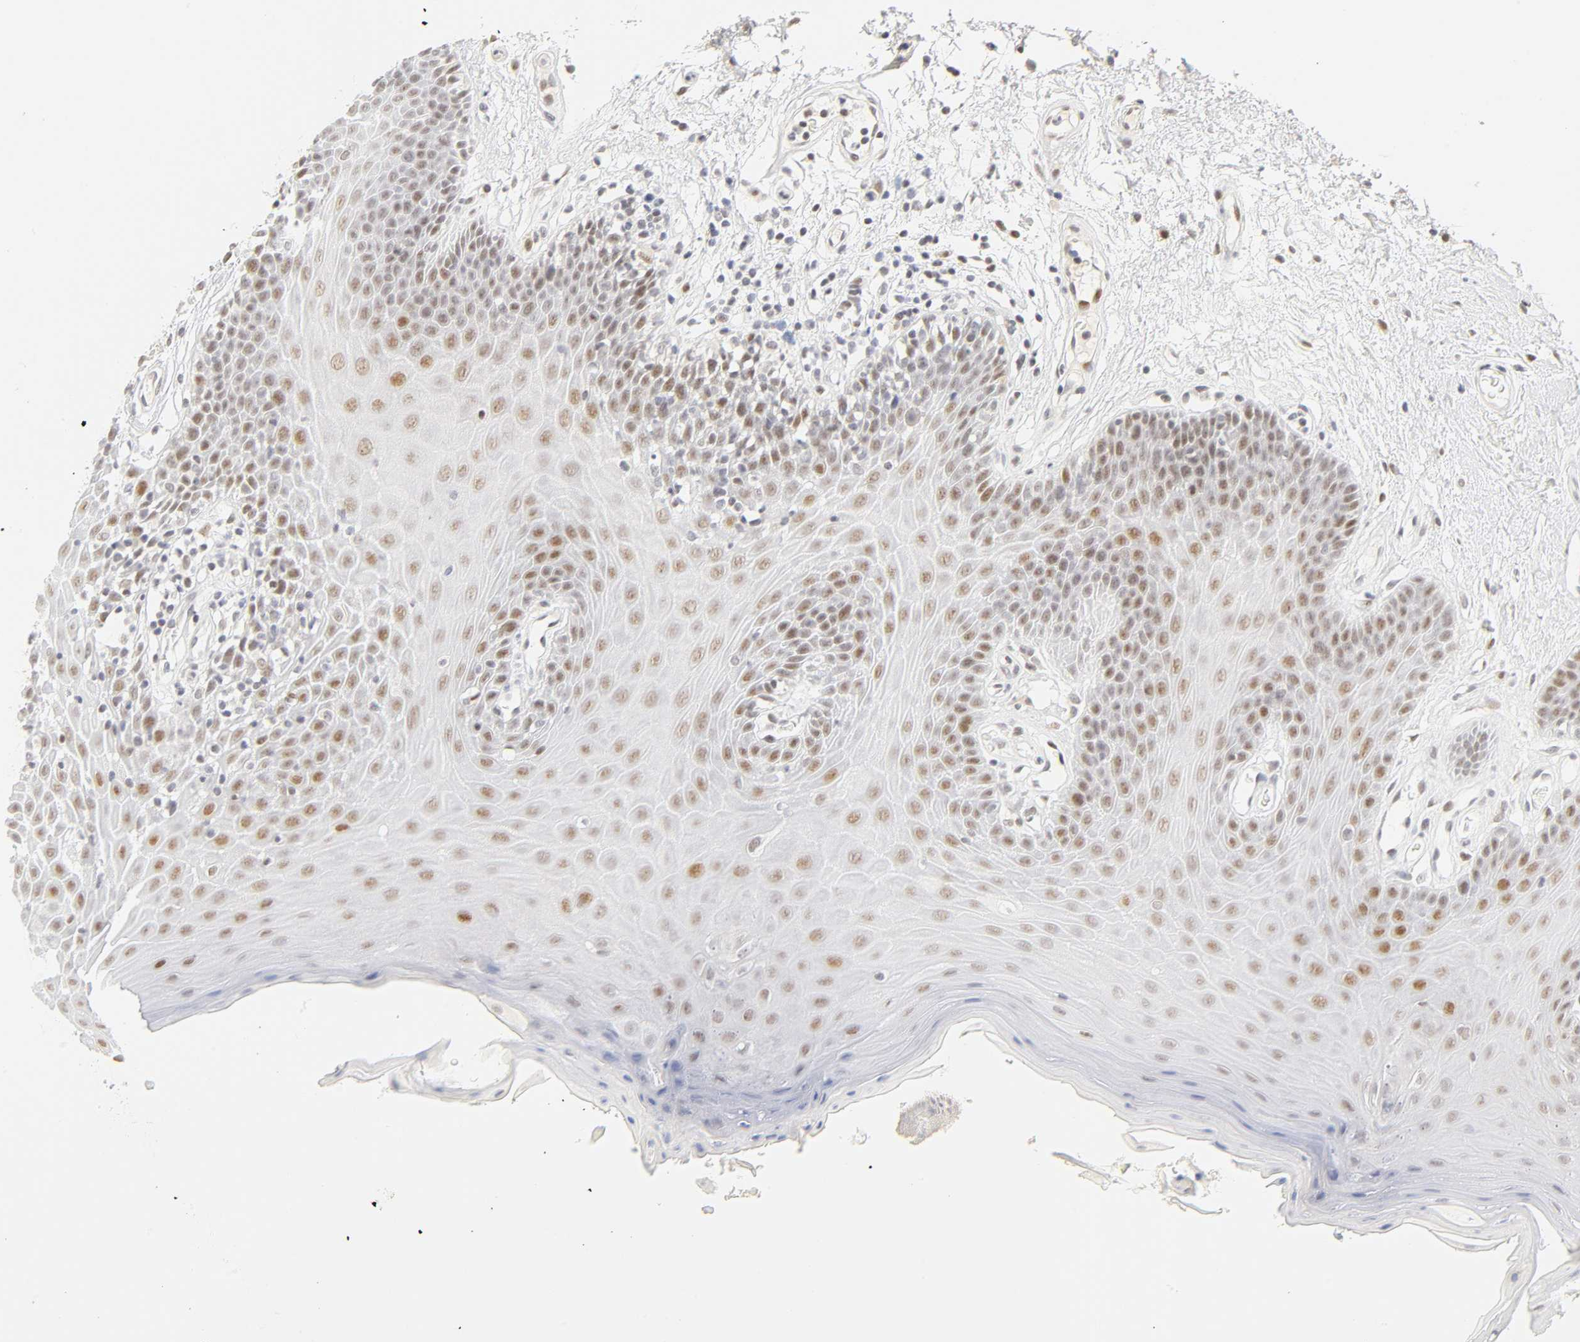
{"staining": {"intensity": "moderate", "quantity": "<25%", "location": "nuclear"}, "tissue": "oral mucosa", "cell_type": "Squamous epithelial cells", "image_type": "normal", "snomed": [{"axis": "morphology", "description": "Normal tissue, NOS"}, {"axis": "morphology", "description": "Squamous cell carcinoma, NOS"}, {"axis": "topography", "description": "Skeletal muscle"}, {"axis": "topography", "description": "Oral tissue"}, {"axis": "topography", "description": "Head-Neck"}], "caption": "About <25% of squamous epithelial cells in normal oral mucosa show moderate nuclear protein positivity as visualized by brown immunohistochemical staining.", "gene": "MNAT1", "patient": {"sex": "male", "age": 71}}